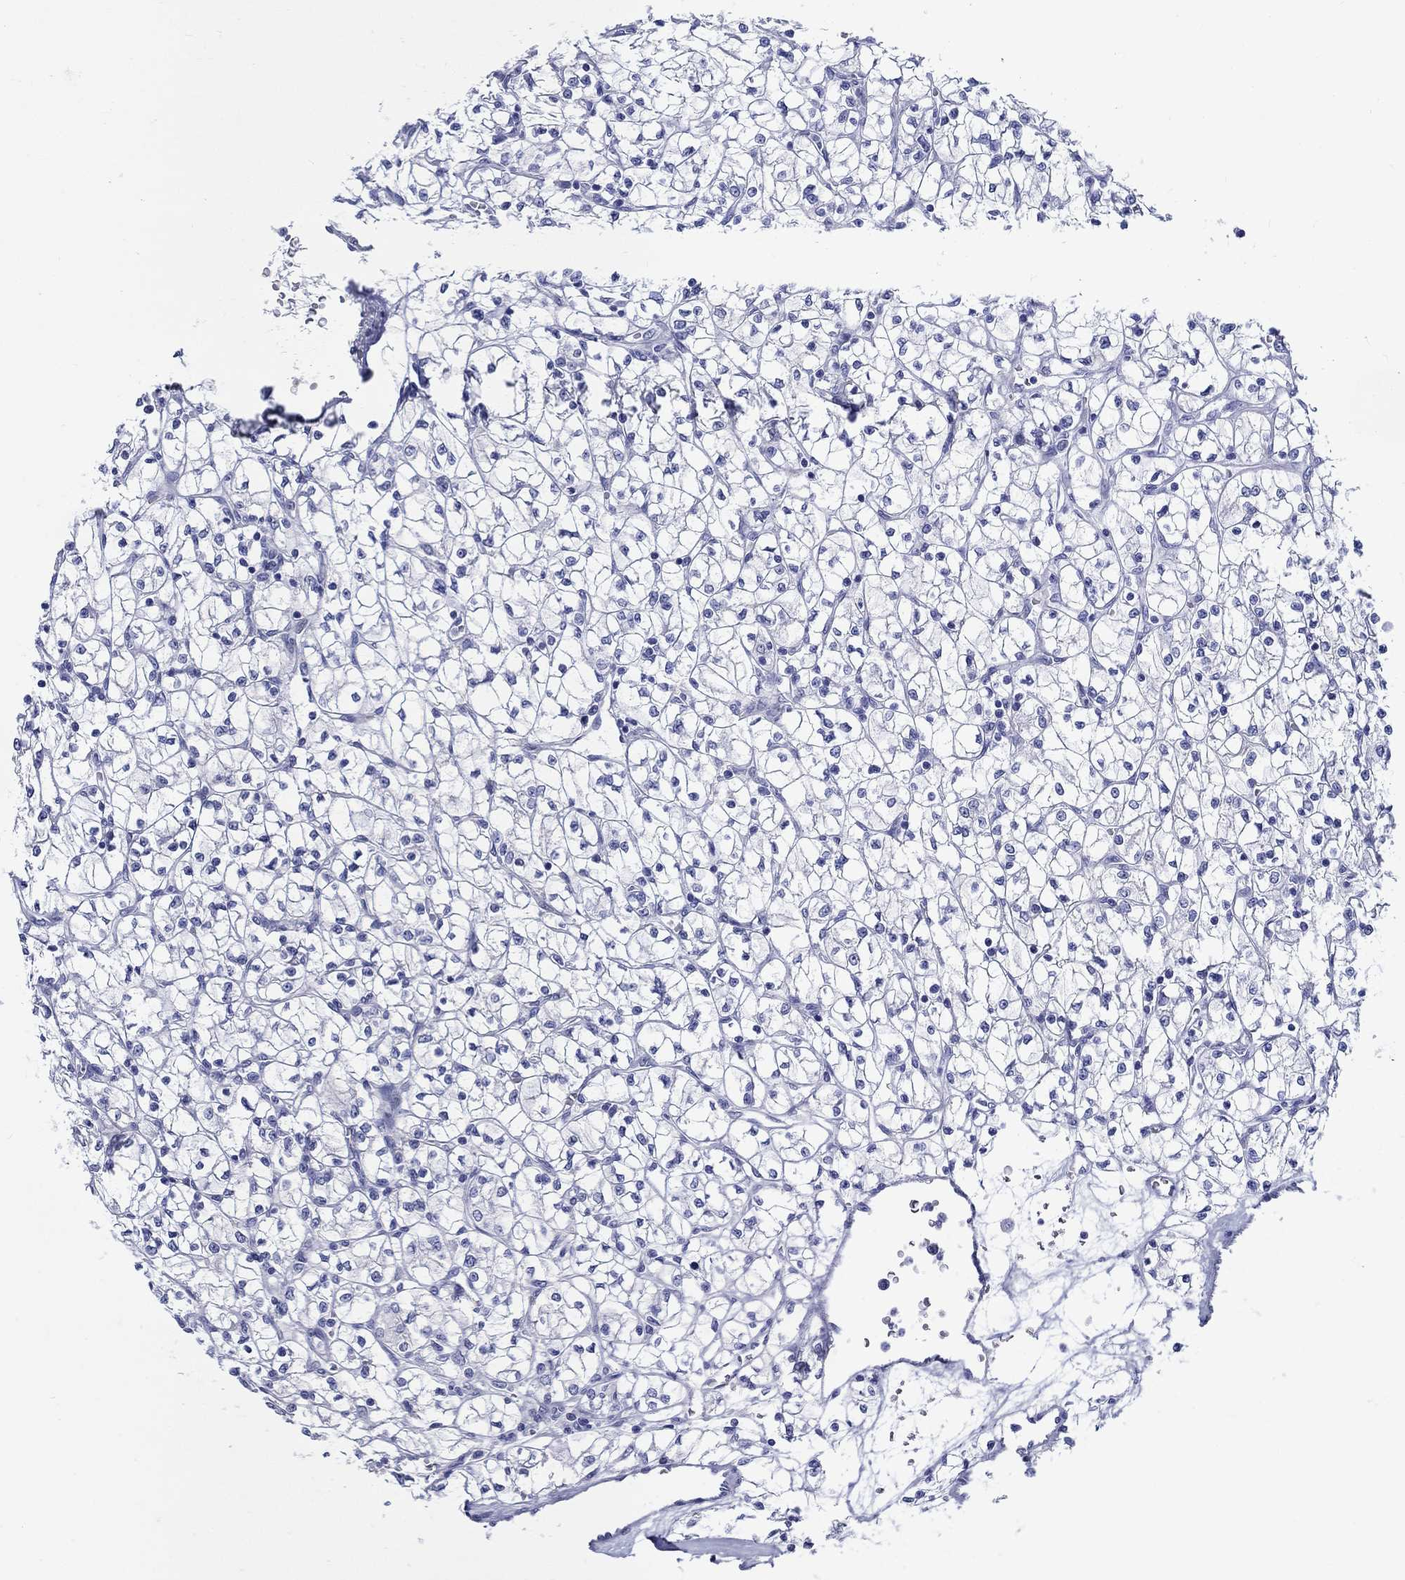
{"staining": {"intensity": "negative", "quantity": "none", "location": "none"}, "tissue": "renal cancer", "cell_type": "Tumor cells", "image_type": "cancer", "snomed": [{"axis": "morphology", "description": "Adenocarcinoma, NOS"}, {"axis": "topography", "description": "Kidney"}], "caption": "Tumor cells are negative for brown protein staining in renal adenocarcinoma.", "gene": "CRYGS", "patient": {"sex": "female", "age": 64}}